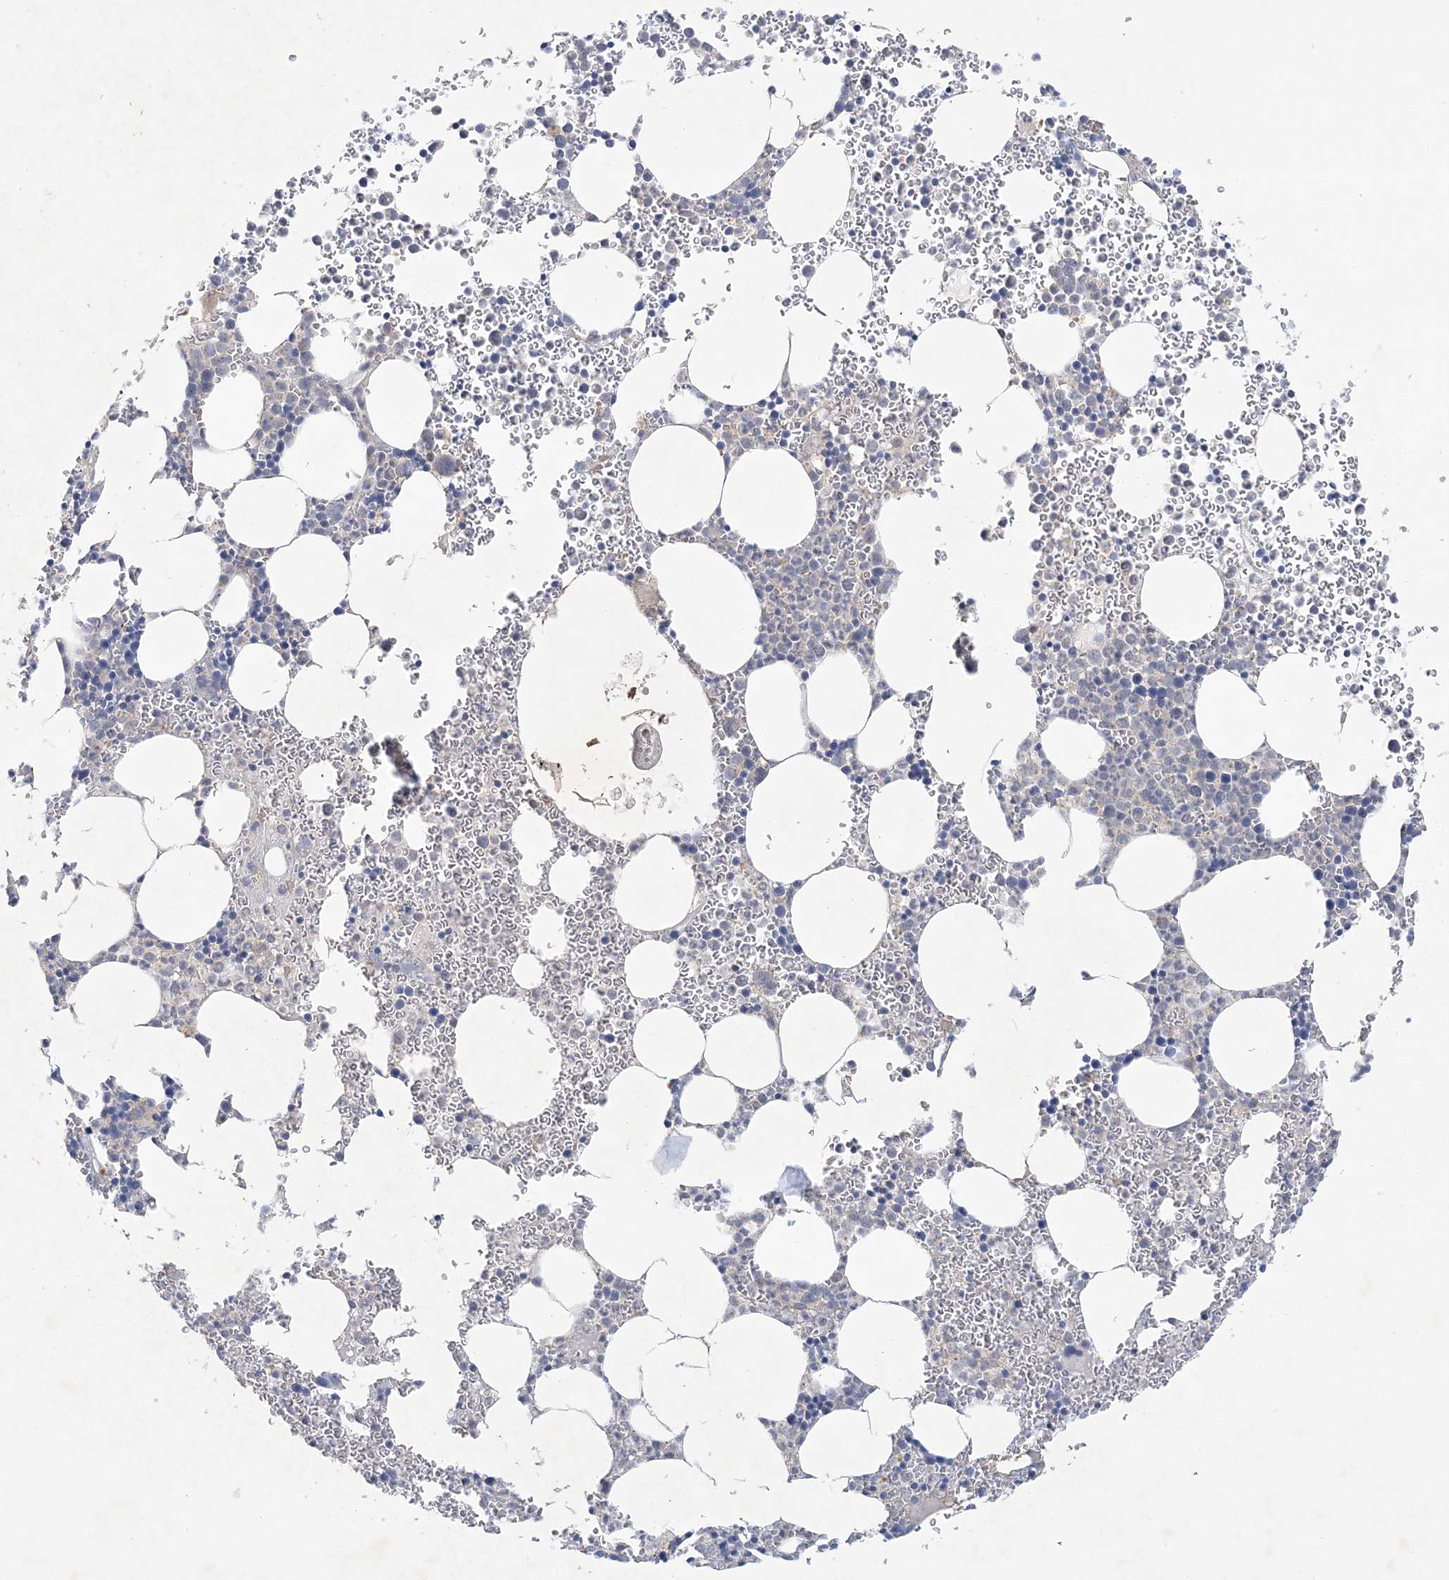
{"staining": {"intensity": "negative", "quantity": "none", "location": "none"}, "tissue": "bone marrow", "cell_type": "Hematopoietic cells", "image_type": "normal", "snomed": [{"axis": "morphology", "description": "Normal tissue, NOS"}, {"axis": "topography", "description": "Bone marrow"}], "caption": "The photomicrograph demonstrates no significant expression in hematopoietic cells of bone marrow.", "gene": "ANKRD35", "patient": {"sex": "female", "age": 78}}